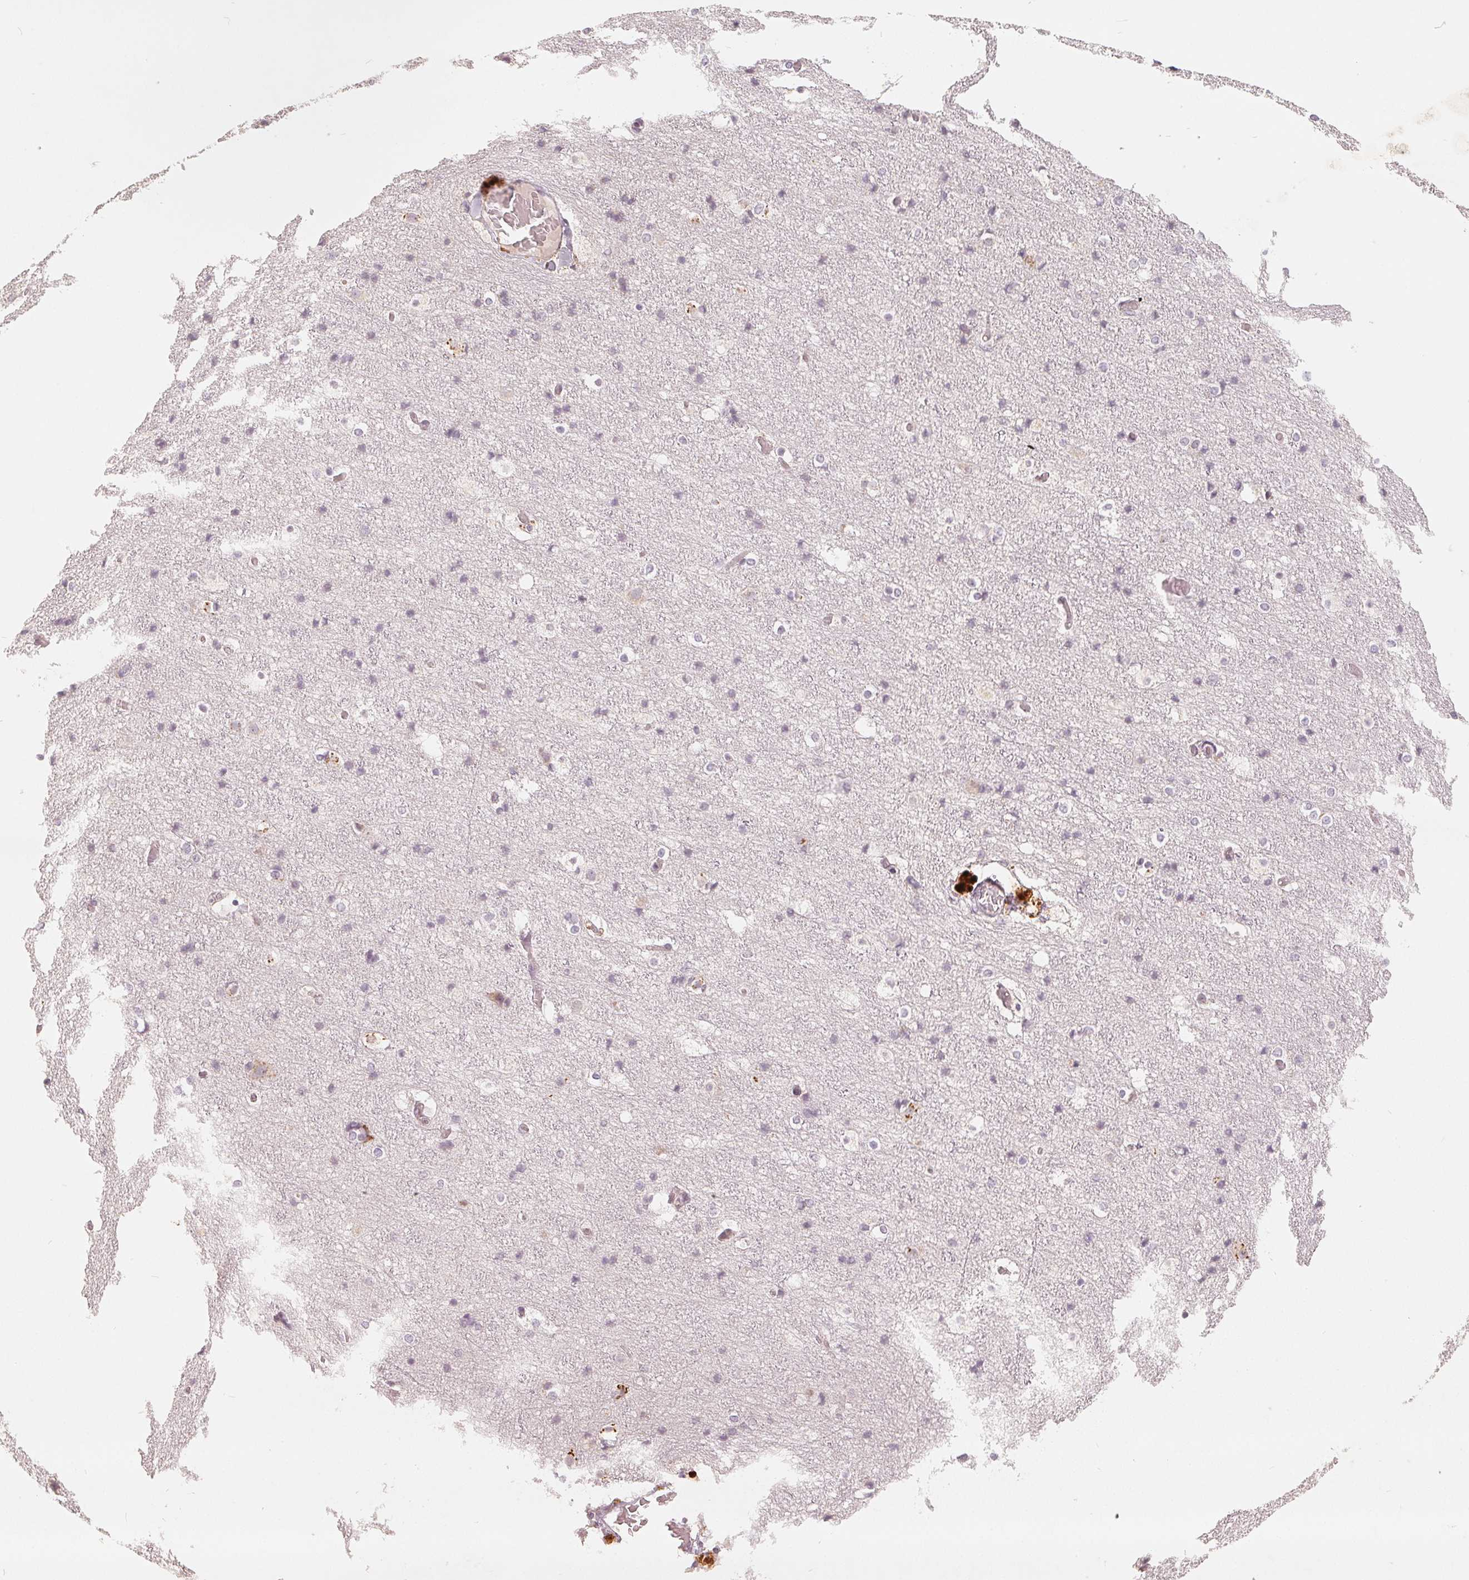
{"staining": {"intensity": "weak", "quantity": "25%-75%", "location": "cytoplasmic/membranous"}, "tissue": "cerebral cortex", "cell_type": "Endothelial cells", "image_type": "normal", "snomed": [{"axis": "morphology", "description": "Normal tissue, NOS"}, {"axis": "topography", "description": "Cerebral cortex"}], "caption": "Endothelial cells display low levels of weak cytoplasmic/membranous expression in approximately 25%-75% of cells in benign human cerebral cortex. The protein is stained brown, and the nuclei are stained in blue (DAB (3,3'-diaminobenzidine) IHC with brightfield microscopy, high magnification).", "gene": "TMSB15B", "patient": {"sex": "female", "age": 52}}